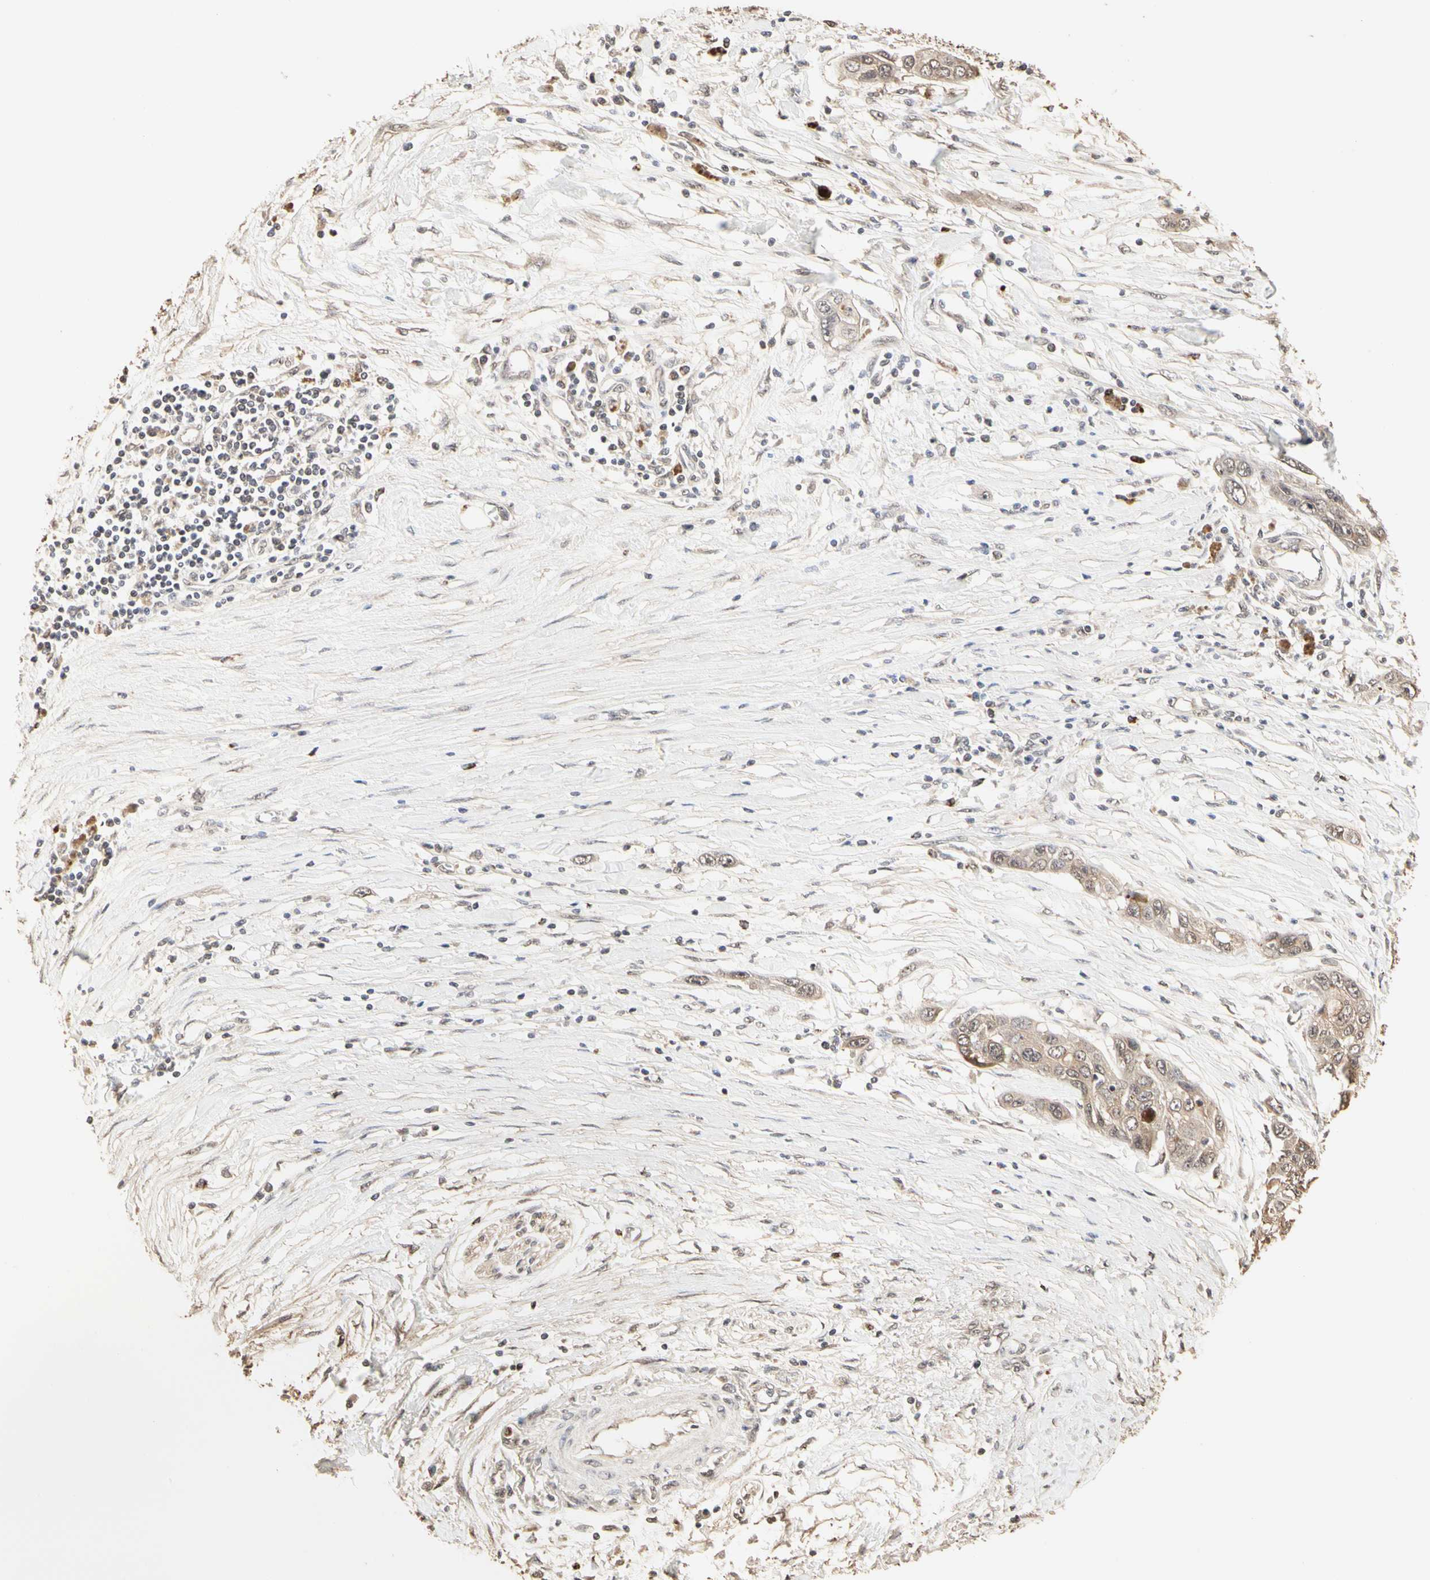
{"staining": {"intensity": "moderate", "quantity": ">75%", "location": "cytoplasmic/membranous"}, "tissue": "pancreatic cancer", "cell_type": "Tumor cells", "image_type": "cancer", "snomed": [{"axis": "morphology", "description": "Adenocarcinoma, NOS"}, {"axis": "topography", "description": "Pancreas"}], "caption": "The micrograph exhibits immunohistochemical staining of adenocarcinoma (pancreatic). There is moderate cytoplasmic/membranous expression is appreciated in about >75% of tumor cells.", "gene": "TAOK1", "patient": {"sex": "female", "age": 70}}